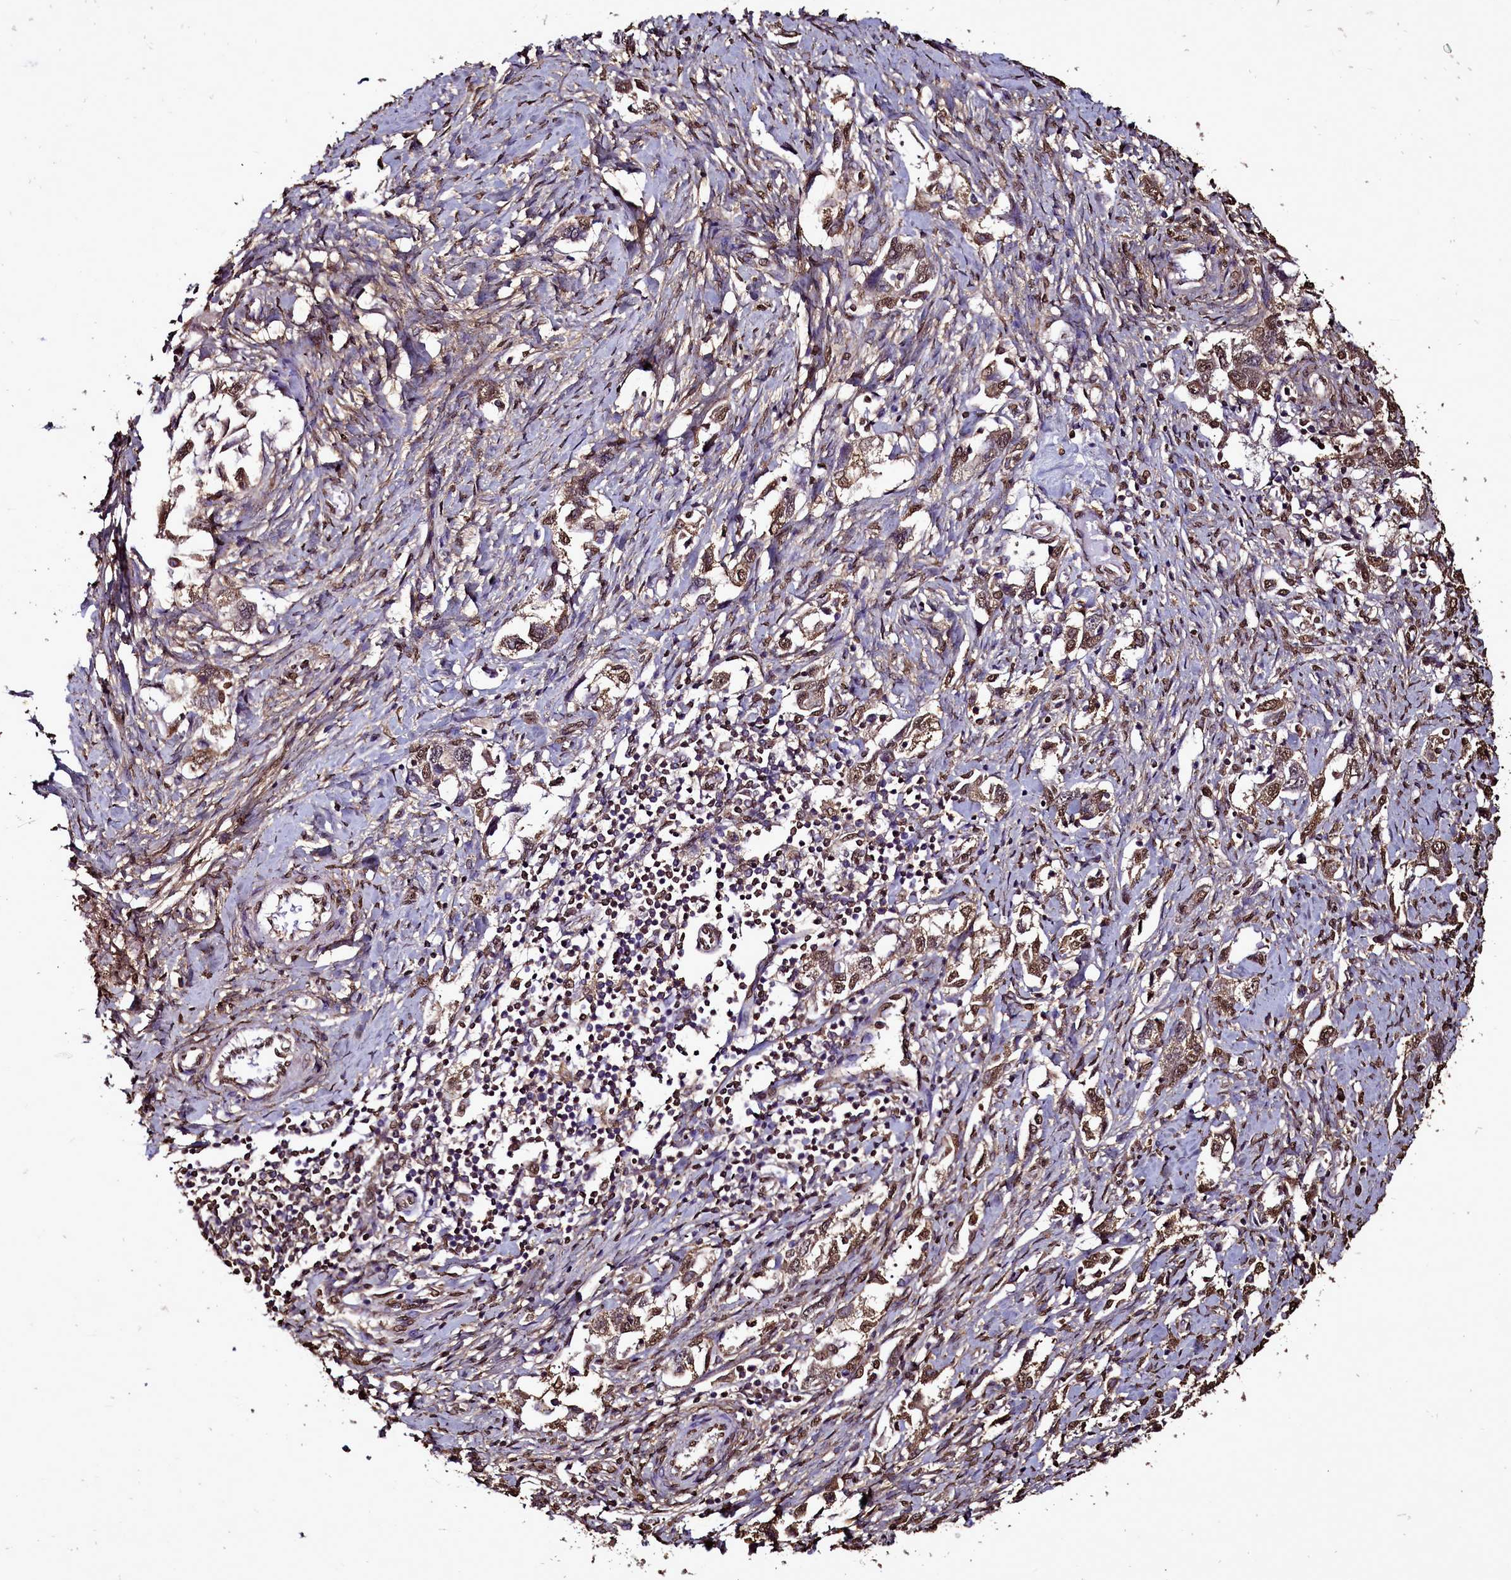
{"staining": {"intensity": "moderate", "quantity": ">75%", "location": "nuclear"}, "tissue": "ovarian cancer", "cell_type": "Tumor cells", "image_type": "cancer", "snomed": [{"axis": "morphology", "description": "Carcinoma, NOS"}, {"axis": "morphology", "description": "Cystadenocarcinoma, serous, NOS"}, {"axis": "topography", "description": "Ovary"}], "caption": "An image of human ovarian cancer (carcinoma) stained for a protein reveals moderate nuclear brown staining in tumor cells. The staining is performed using DAB (3,3'-diaminobenzidine) brown chromogen to label protein expression. The nuclei are counter-stained blue using hematoxylin.", "gene": "TRIP6", "patient": {"sex": "female", "age": 69}}